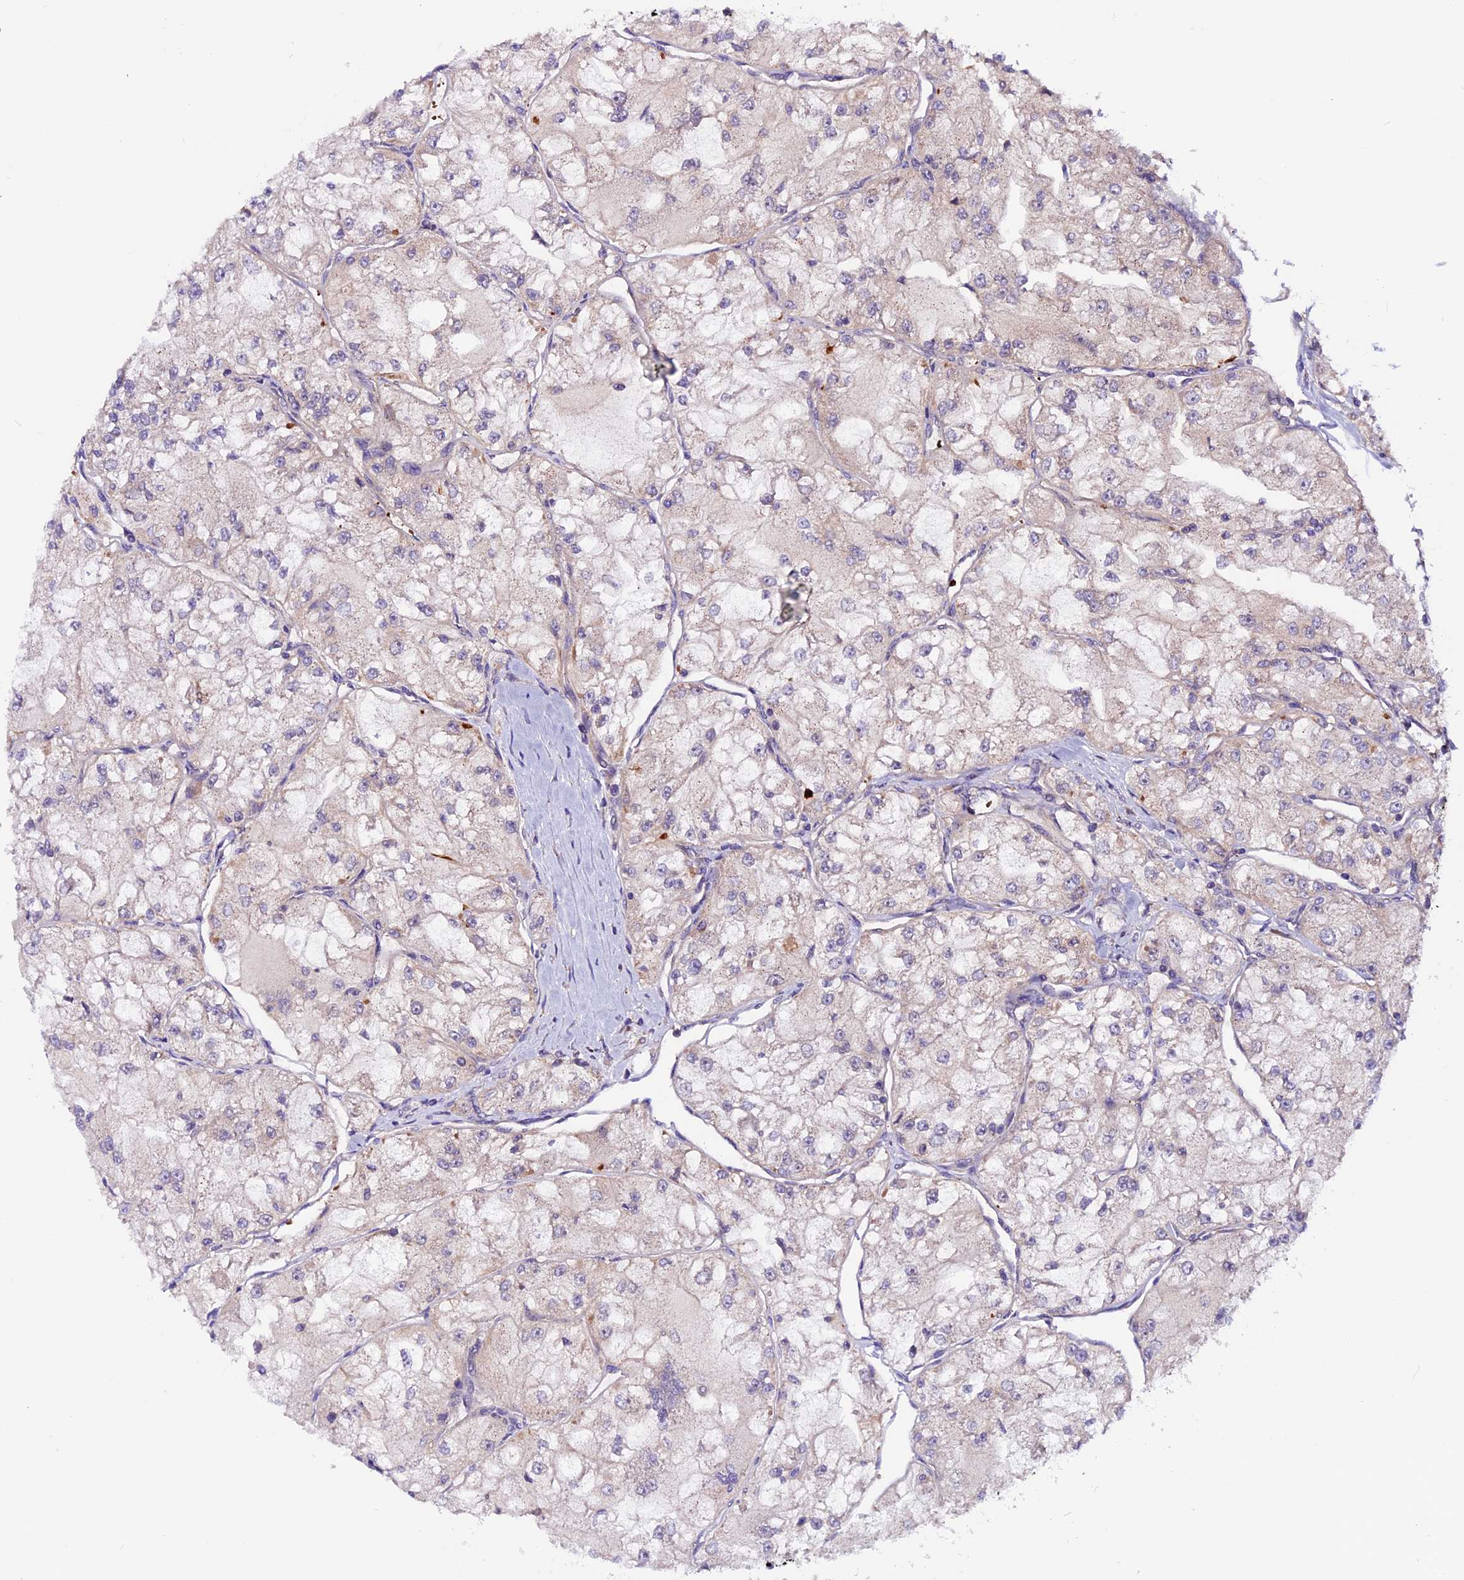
{"staining": {"intensity": "negative", "quantity": "none", "location": "none"}, "tissue": "renal cancer", "cell_type": "Tumor cells", "image_type": "cancer", "snomed": [{"axis": "morphology", "description": "Adenocarcinoma, NOS"}, {"axis": "topography", "description": "Kidney"}], "caption": "A photomicrograph of renal cancer (adenocarcinoma) stained for a protein displays no brown staining in tumor cells. (IHC, brightfield microscopy, high magnification).", "gene": "RINL", "patient": {"sex": "female", "age": 72}}